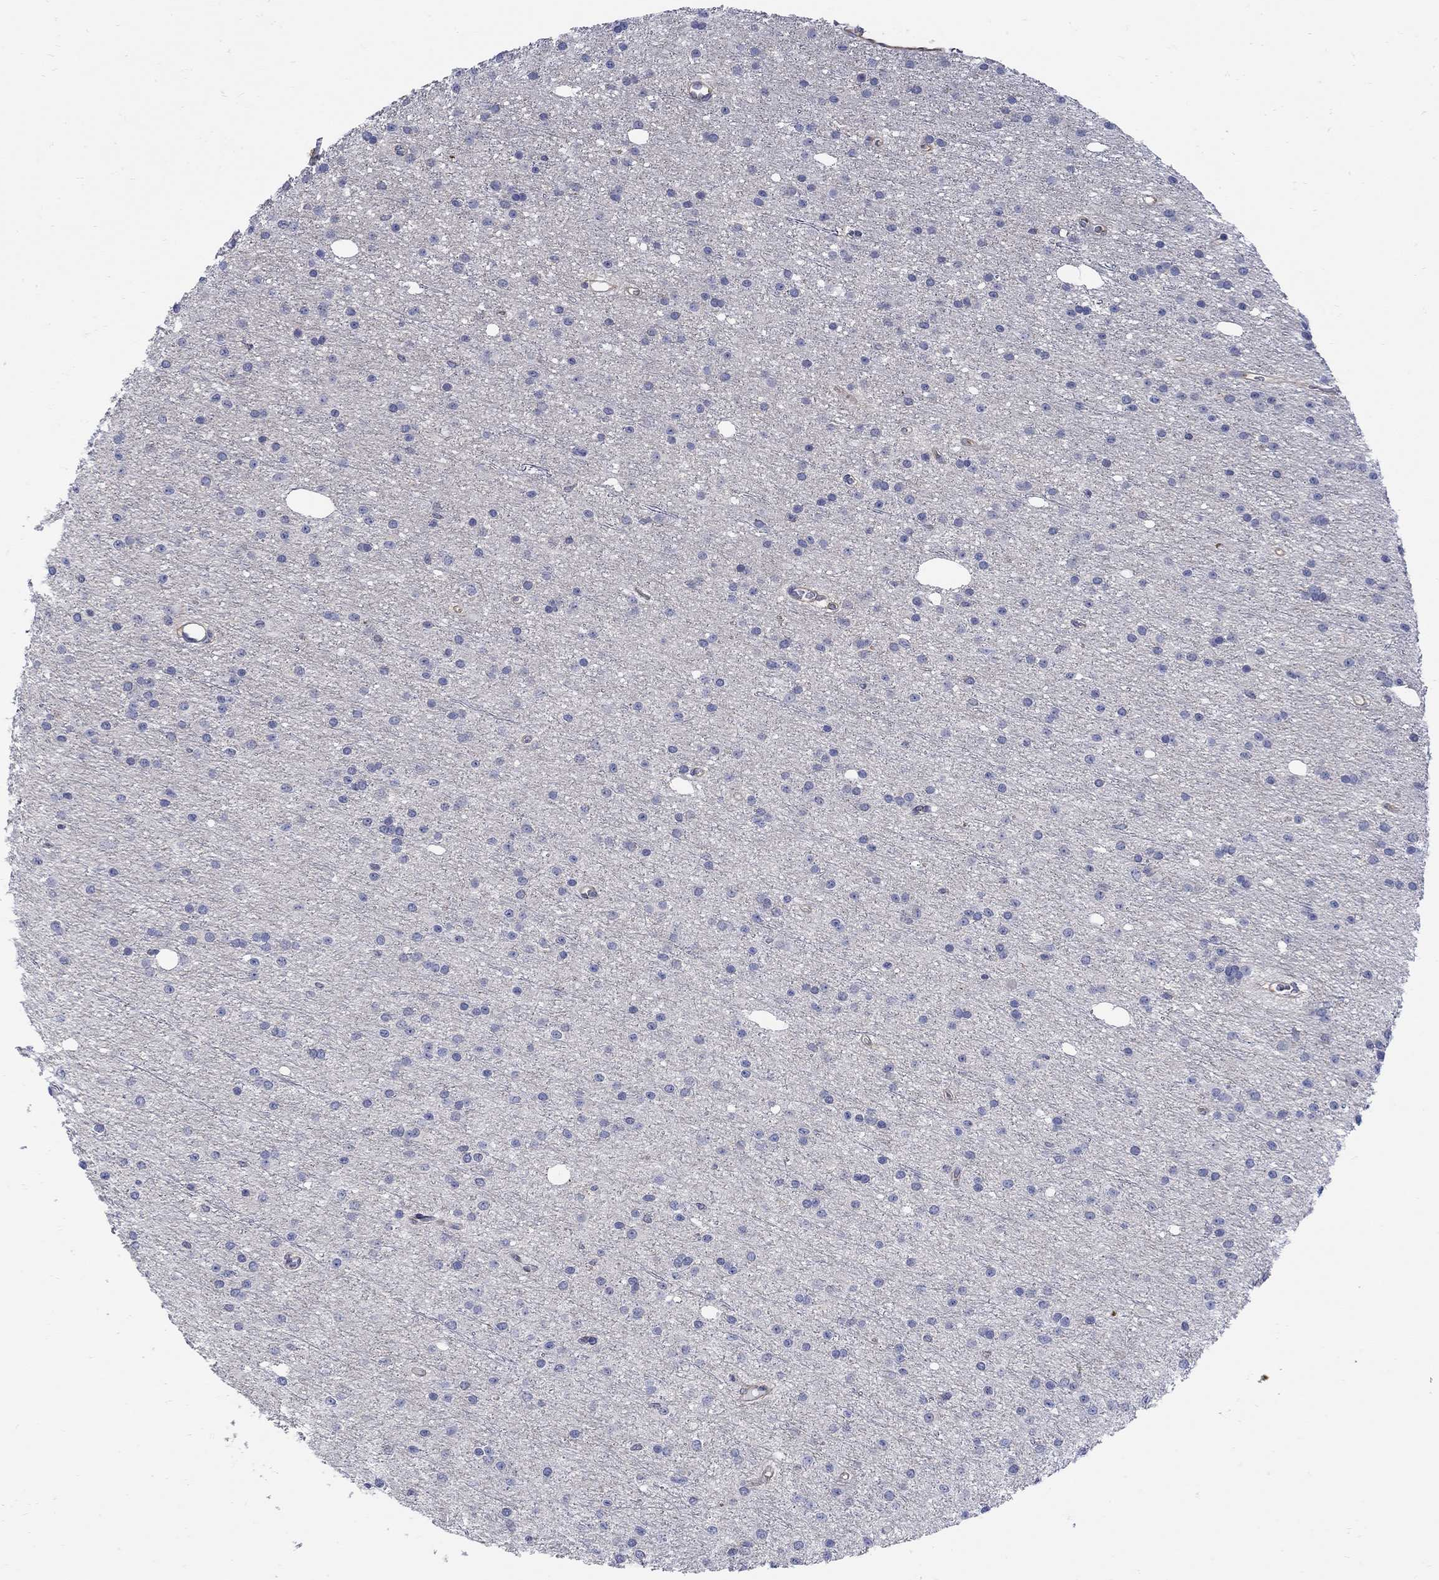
{"staining": {"intensity": "negative", "quantity": "none", "location": "none"}, "tissue": "glioma", "cell_type": "Tumor cells", "image_type": "cancer", "snomed": [{"axis": "morphology", "description": "Glioma, malignant, Low grade"}, {"axis": "topography", "description": "Brain"}], "caption": "Malignant low-grade glioma was stained to show a protein in brown. There is no significant expression in tumor cells.", "gene": "TEKT3", "patient": {"sex": "male", "age": 27}}